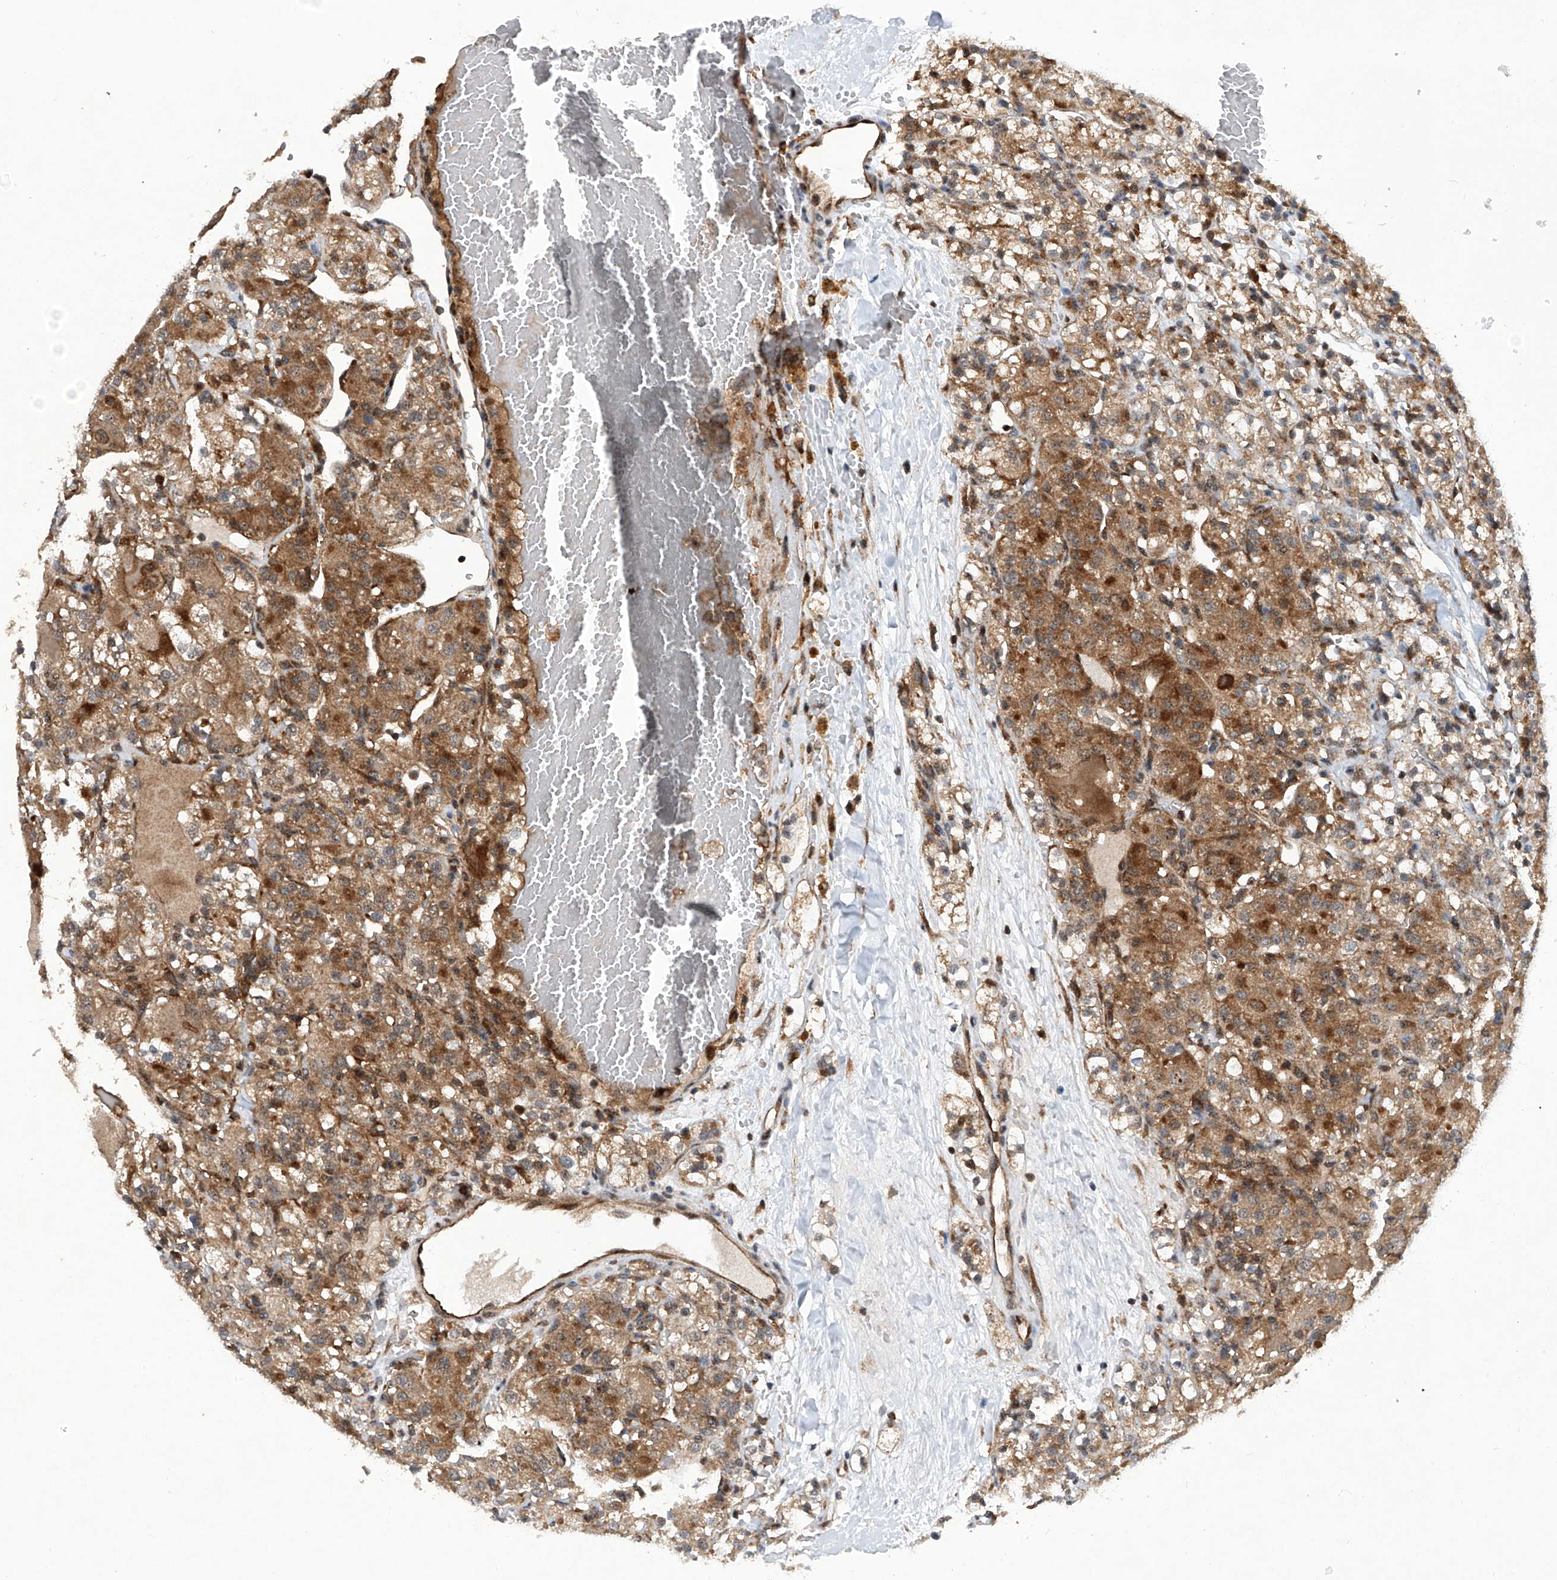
{"staining": {"intensity": "strong", "quantity": "25%-75%", "location": "cytoplasmic/membranous"}, "tissue": "renal cancer", "cell_type": "Tumor cells", "image_type": "cancer", "snomed": [{"axis": "morphology", "description": "Normal tissue, NOS"}, {"axis": "morphology", "description": "Adenocarcinoma, NOS"}, {"axis": "topography", "description": "Kidney"}], "caption": "Renal cancer (adenocarcinoma) stained with immunohistochemistry (IHC) shows strong cytoplasmic/membranous positivity in approximately 25%-75% of tumor cells.", "gene": "CISH", "patient": {"sex": "male", "age": 61}}